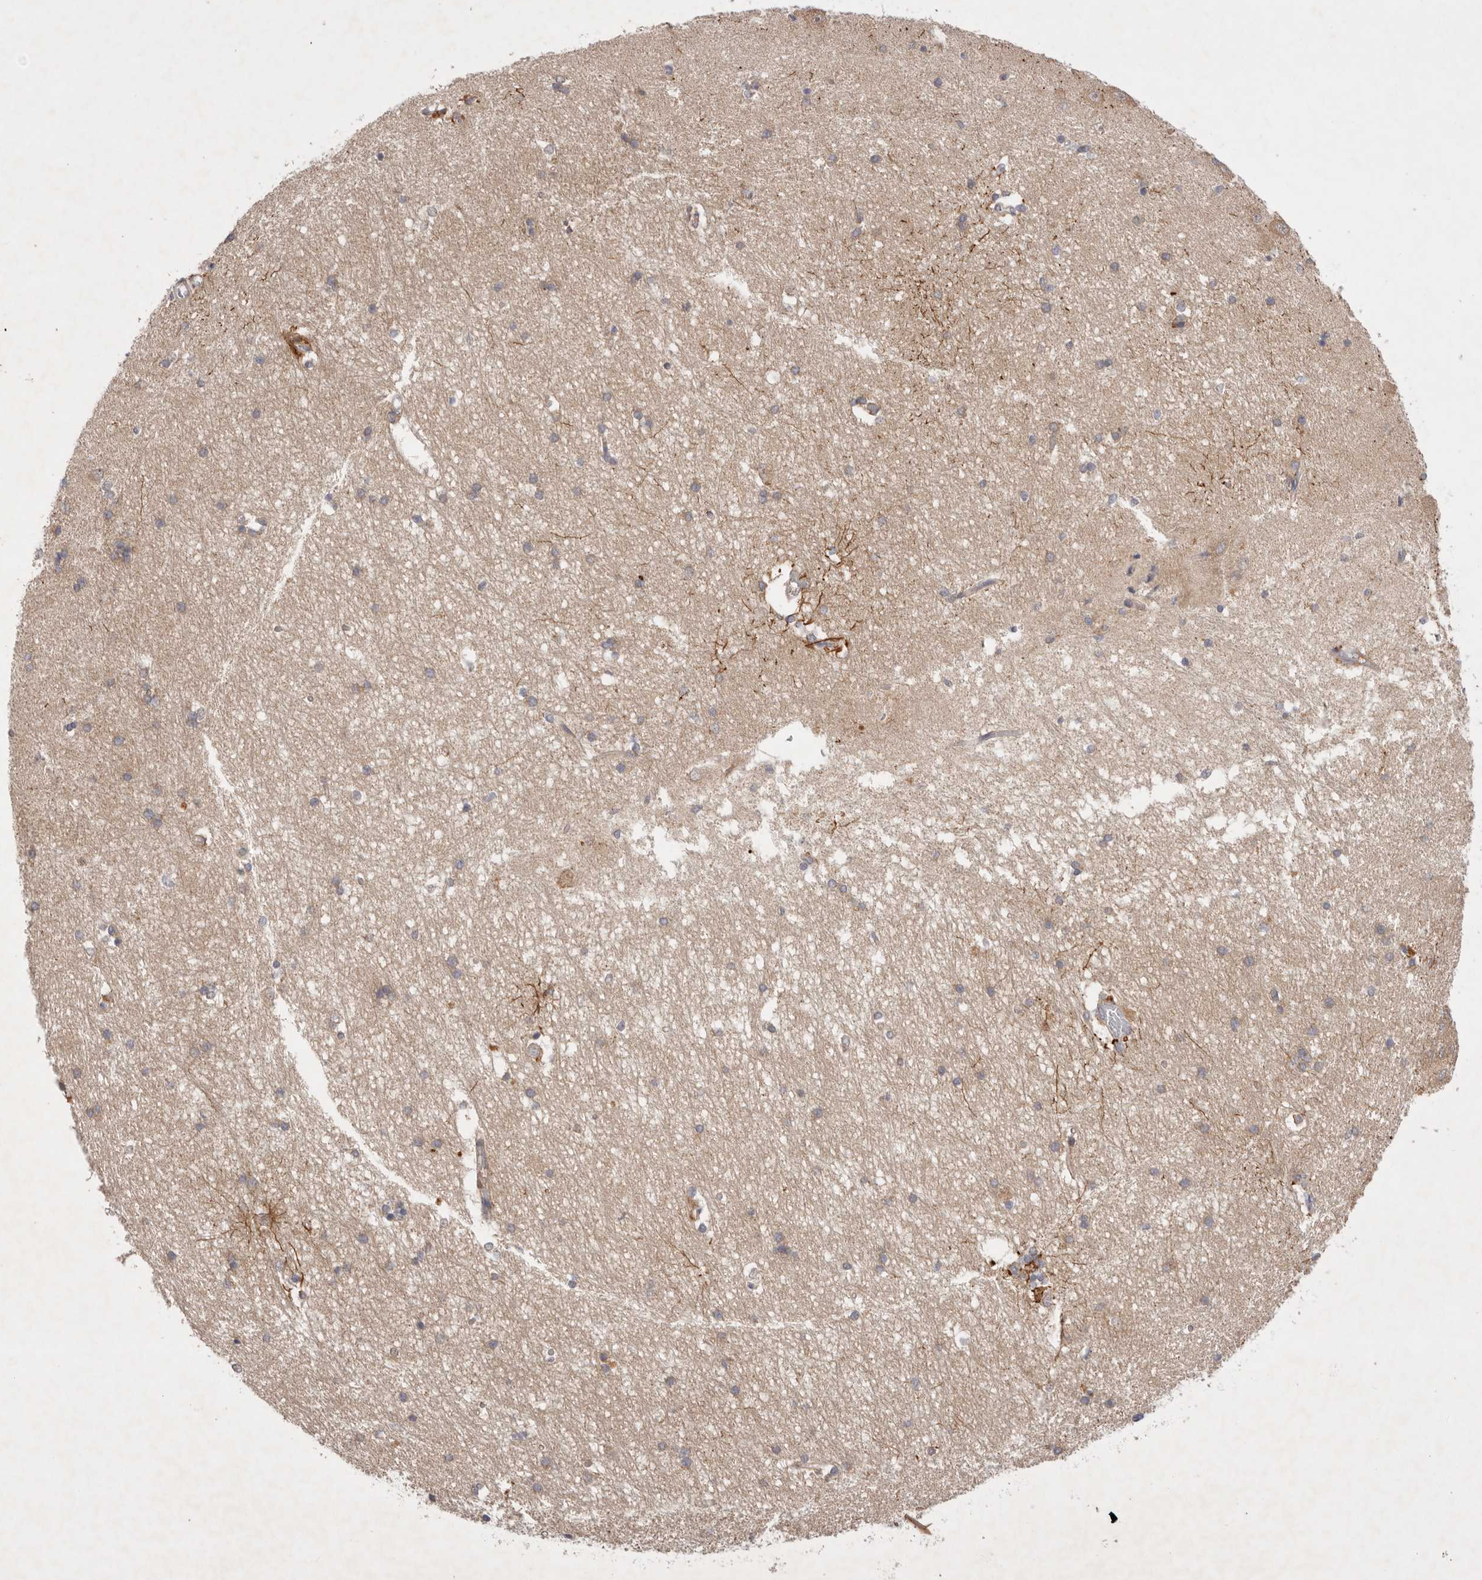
{"staining": {"intensity": "weak", "quantity": "25%-75%", "location": "cytoplasmic/membranous"}, "tissue": "hippocampus", "cell_type": "Glial cells", "image_type": "normal", "snomed": [{"axis": "morphology", "description": "Normal tissue, NOS"}, {"axis": "topography", "description": "Hippocampus"}], "caption": "Protein staining reveals weak cytoplasmic/membranous expression in about 25%-75% of glial cells in unremarkable hippocampus. (Stains: DAB in brown, nuclei in blue, Microscopy: brightfield microscopy at high magnification).", "gene": "PTPDC1", "patient": {"sex": "male", "age": 45}}